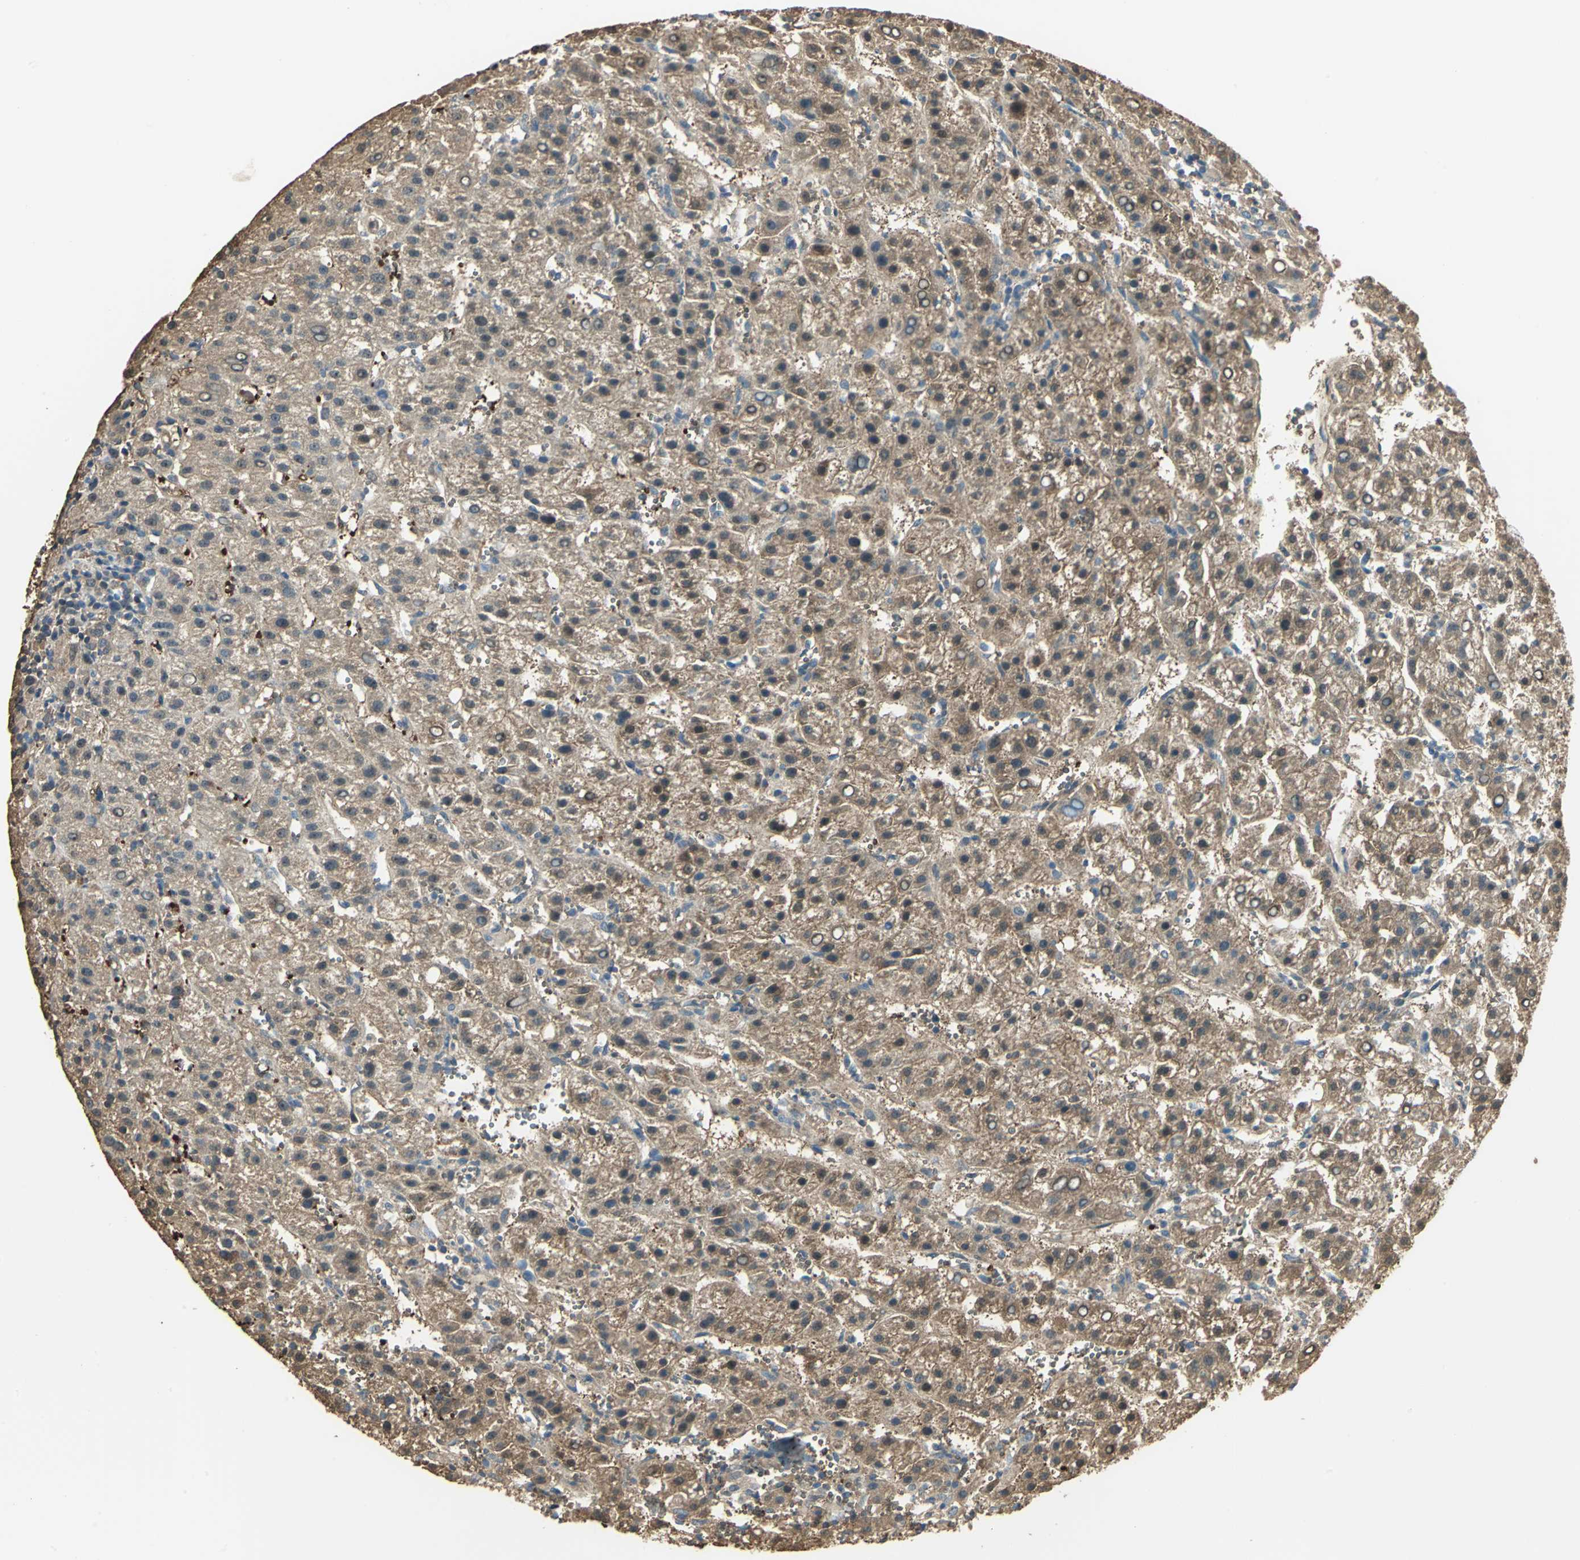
{"staining": {"intensity": "weak", "quantity": ">75%", "location": "cytoplasmic/membranous,nuclear"}, "tissue": "liver cancer", "cell_type": "Tumor cells", "image_type": "cancer", "snomed": [{"axis": "morphology", "description": "Carcinoma, Hepatocellular, NOS"}, {"axis": "topography", "description": "Liver"}], "caption": "High-magnification brightfield microscopy of liver cancer stained with DAB (3,3'-diaminobenzidine) (brown) and counterstained with hematoxylin (blue). tumor cells exhibit weak cytoplasmic/membranous and nuclear staining is identified in approximately>75% of cells.", "gene": "DDAH1", "patient": {"sex": "female", "age": 58}}